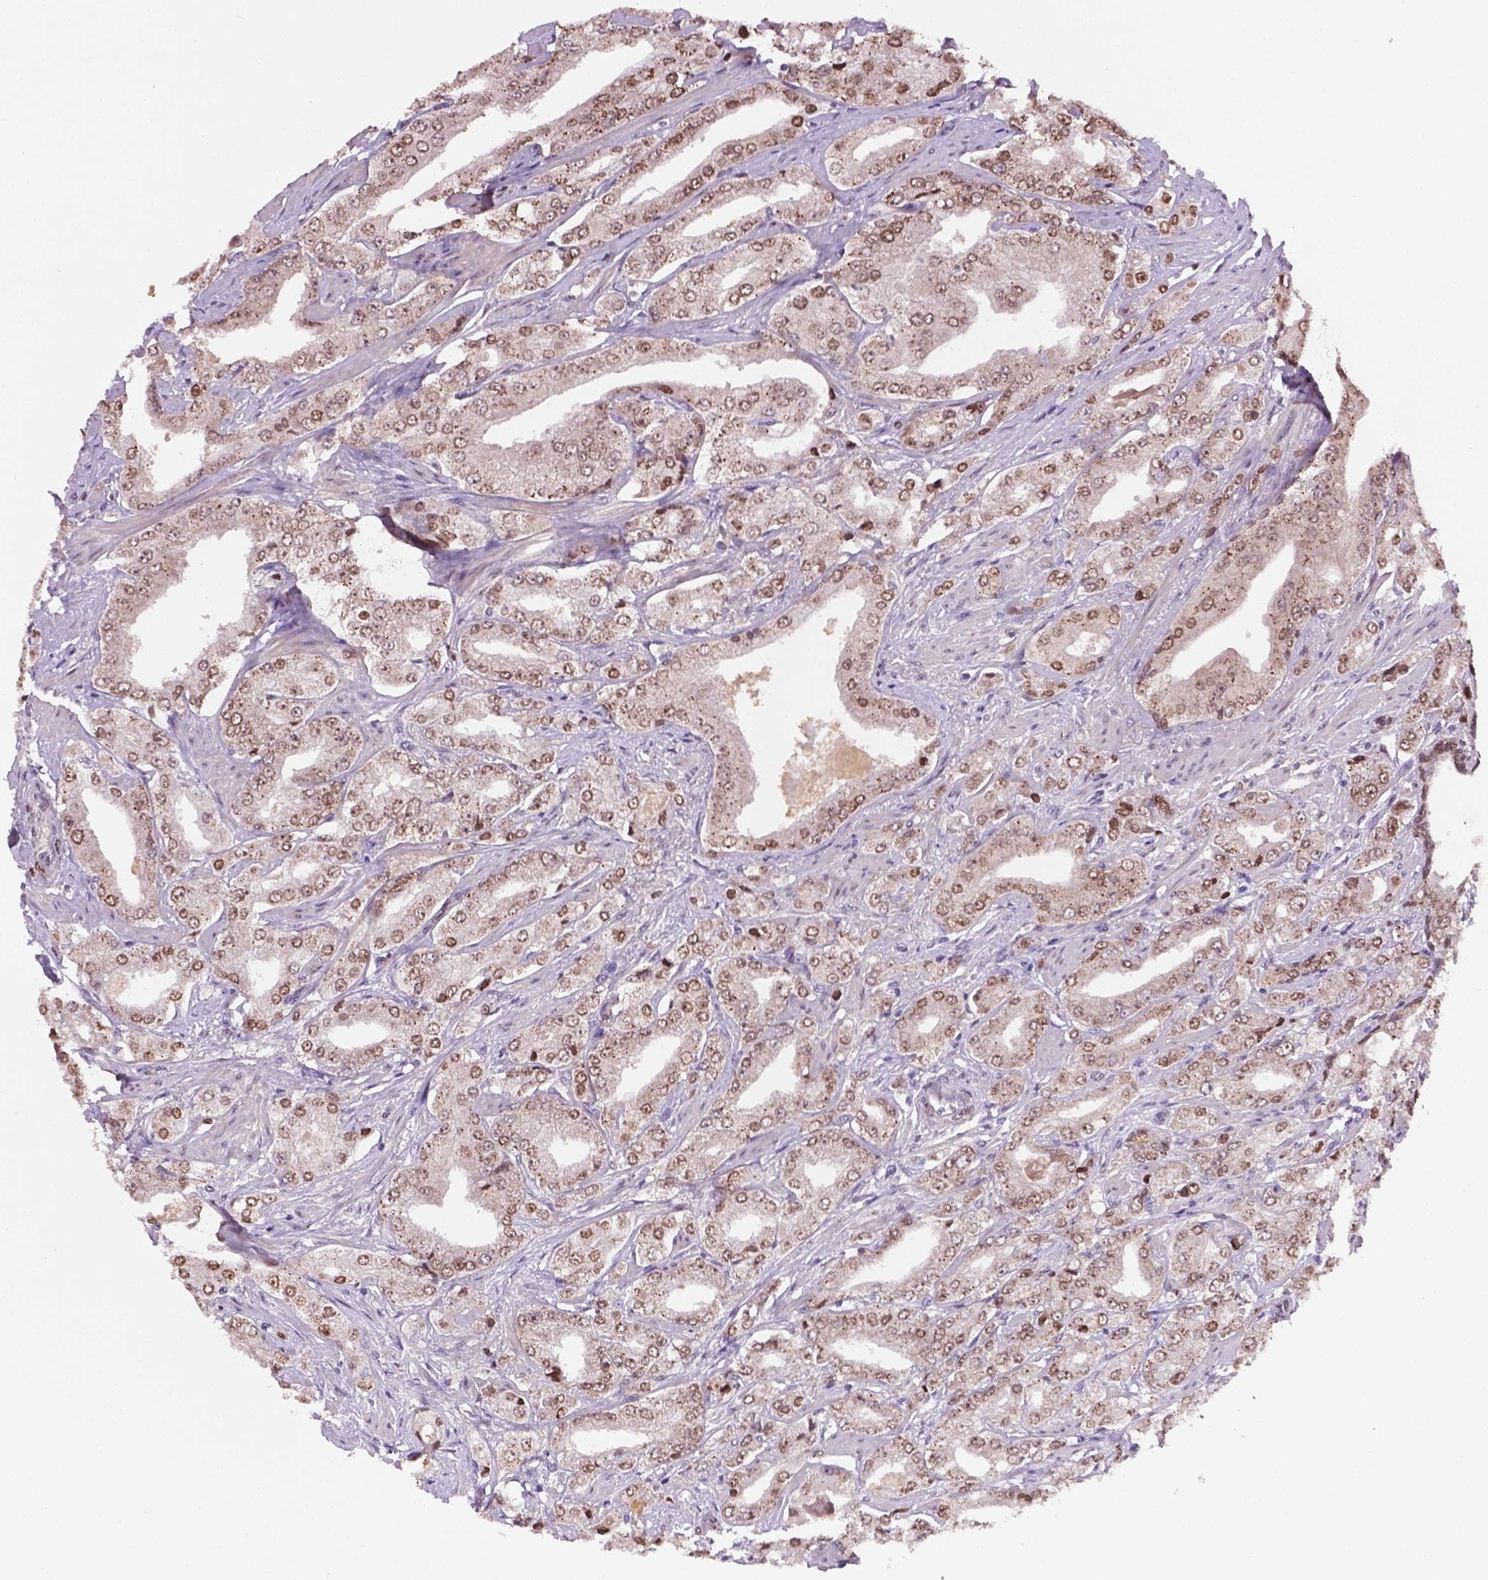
{"staining": {"intensity": "negative", "quantity": "none", "location": "none"}, "tissue": "prostate cancer", "cell_type": "Tumor cells", "image_type": "cancer", "snomed": [{"axis": "morphology", "description": "Adenocarcinoma, Low grade"}, {"axis": "topography", "description": "Prostate"}], "caption": "An image of human prostate adenocarcinoma (low-grade) is negative for staining in tumor cells. Nuclei are stained in blue.", "gene": "IRF6", "patient": {"sex": "male", "age": 60}}